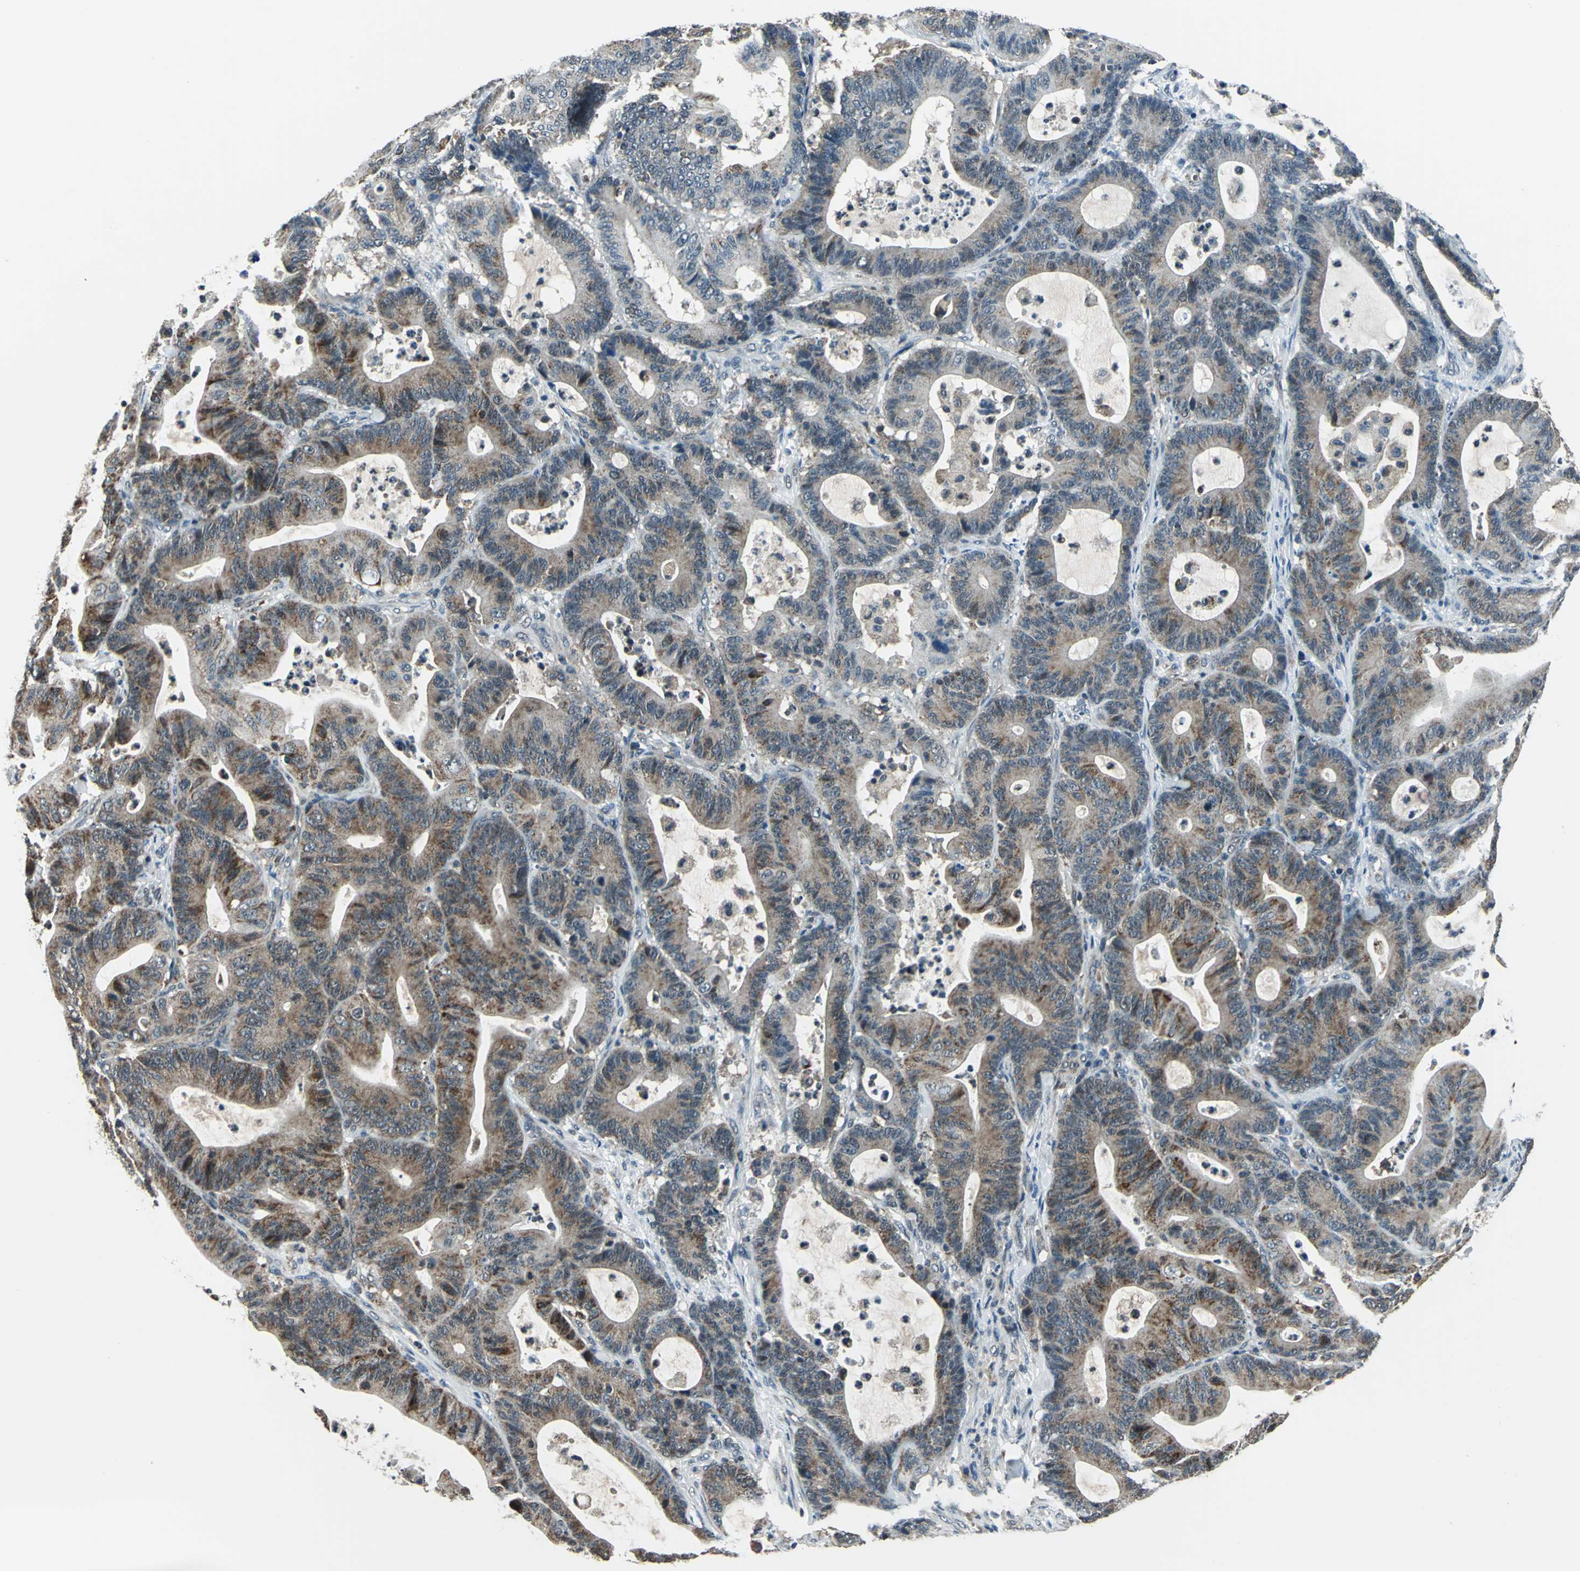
{"staining": {"intensity": "moderate", "quantity": ">75%", "location": "cytoplasmic/membranous"}, "tissue": "colorectal cancer", "cell_type": "Tumor cells", "image_type": "cancer", "snomed": [{"axis": "morphology", "description": "Adenocarcinoma, NOS"}, {"axis": "topography", "description": "Colon"}], "caption": "Colorectal cancer was stained to show a protein in brown. There is medium levels of moderate cytoplasmic/membranous positivity in about >75% of tumor cells.", "gene": "NUDT2", "patient": {"sex": "female", "age": 84}}